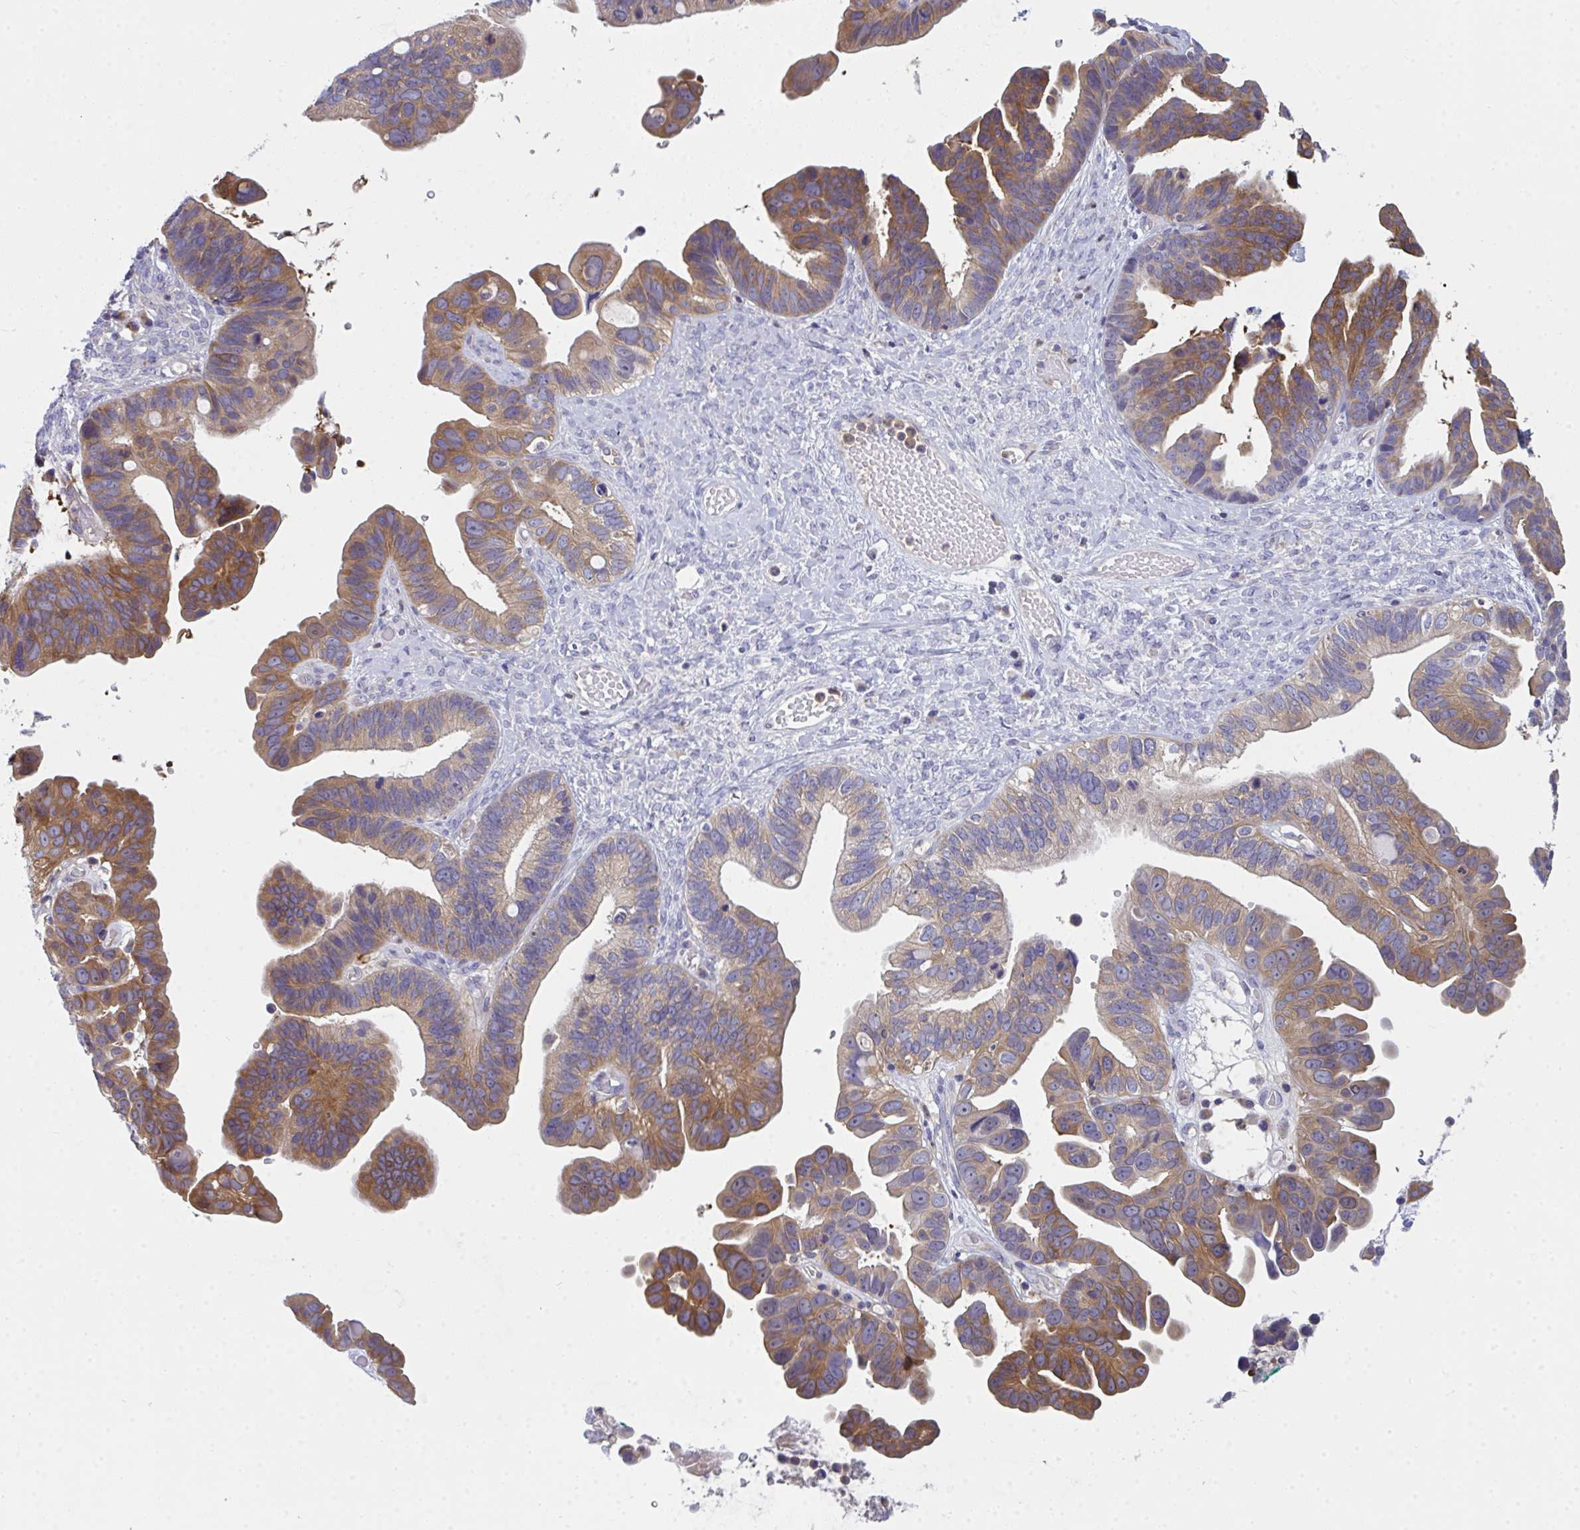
{"staining": {"intensity": "moderate", "quantity": ">75%", "location": "cytoplasmic/membranous"}, "tissue": "ovarian cancer", "cell_type": "Tumor cells", "image_type": "cancer", "snomed": [{"axis": "morphology", "description": "Cystadenocarcinoma, serous, NOS"}, {"axis": "topography", "description": "Ovary"}], "caption": "Moderate cytoplasmic/membranous staining is present in approximately >75% of tumor cells in serous cystadenocarcinoma (ovarian). The protein of interest is stained brown, and the nuclei are stained in blue (DAB (3,3'-diaminobenzidine) IHC with brightfield microscopy, high magnification).", "gene": "SLC30A6", "patient": {"sex": "female", "age": 56}}